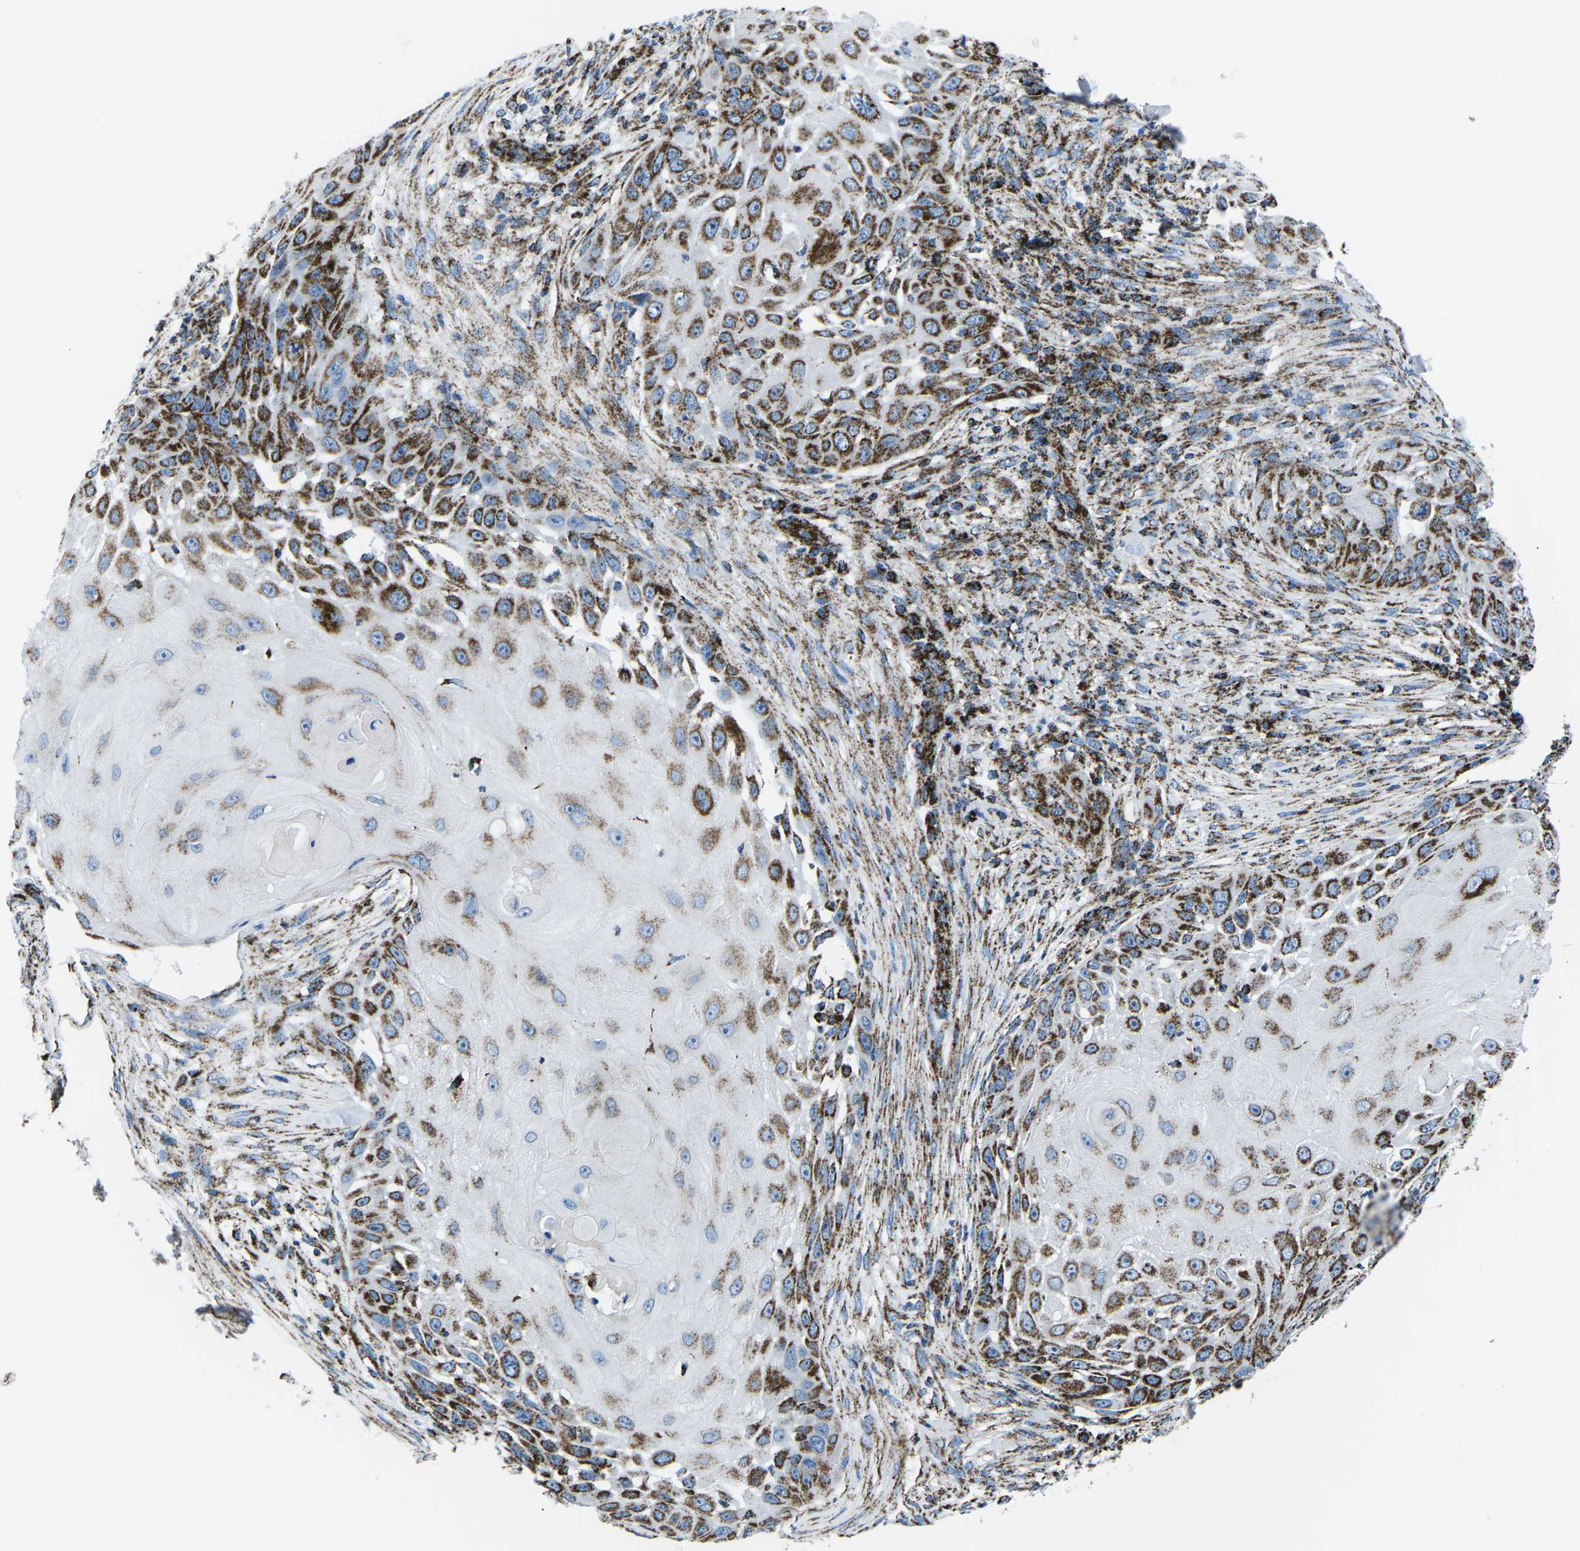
{"staining": {"intensity": "strong", "quantity": "25%-75%", "location": "cytoplasmic/membranous"}, "tissue": "skin cancer", "cell_type": "Tumor cells", "image_type": "cancer", "snomed": [{"axis": "morphology", "description": "Squamous cell carcinoma, NOS"}, {"axis": "topography", "description": "Skin"}], "caption": "Human skin cancer (squamous cell carcinoma) stained with a protein marker displays strong staining in tumor cells.", "gene": "MT-CO2", "patient": {"sex": "female", "age": 44}}